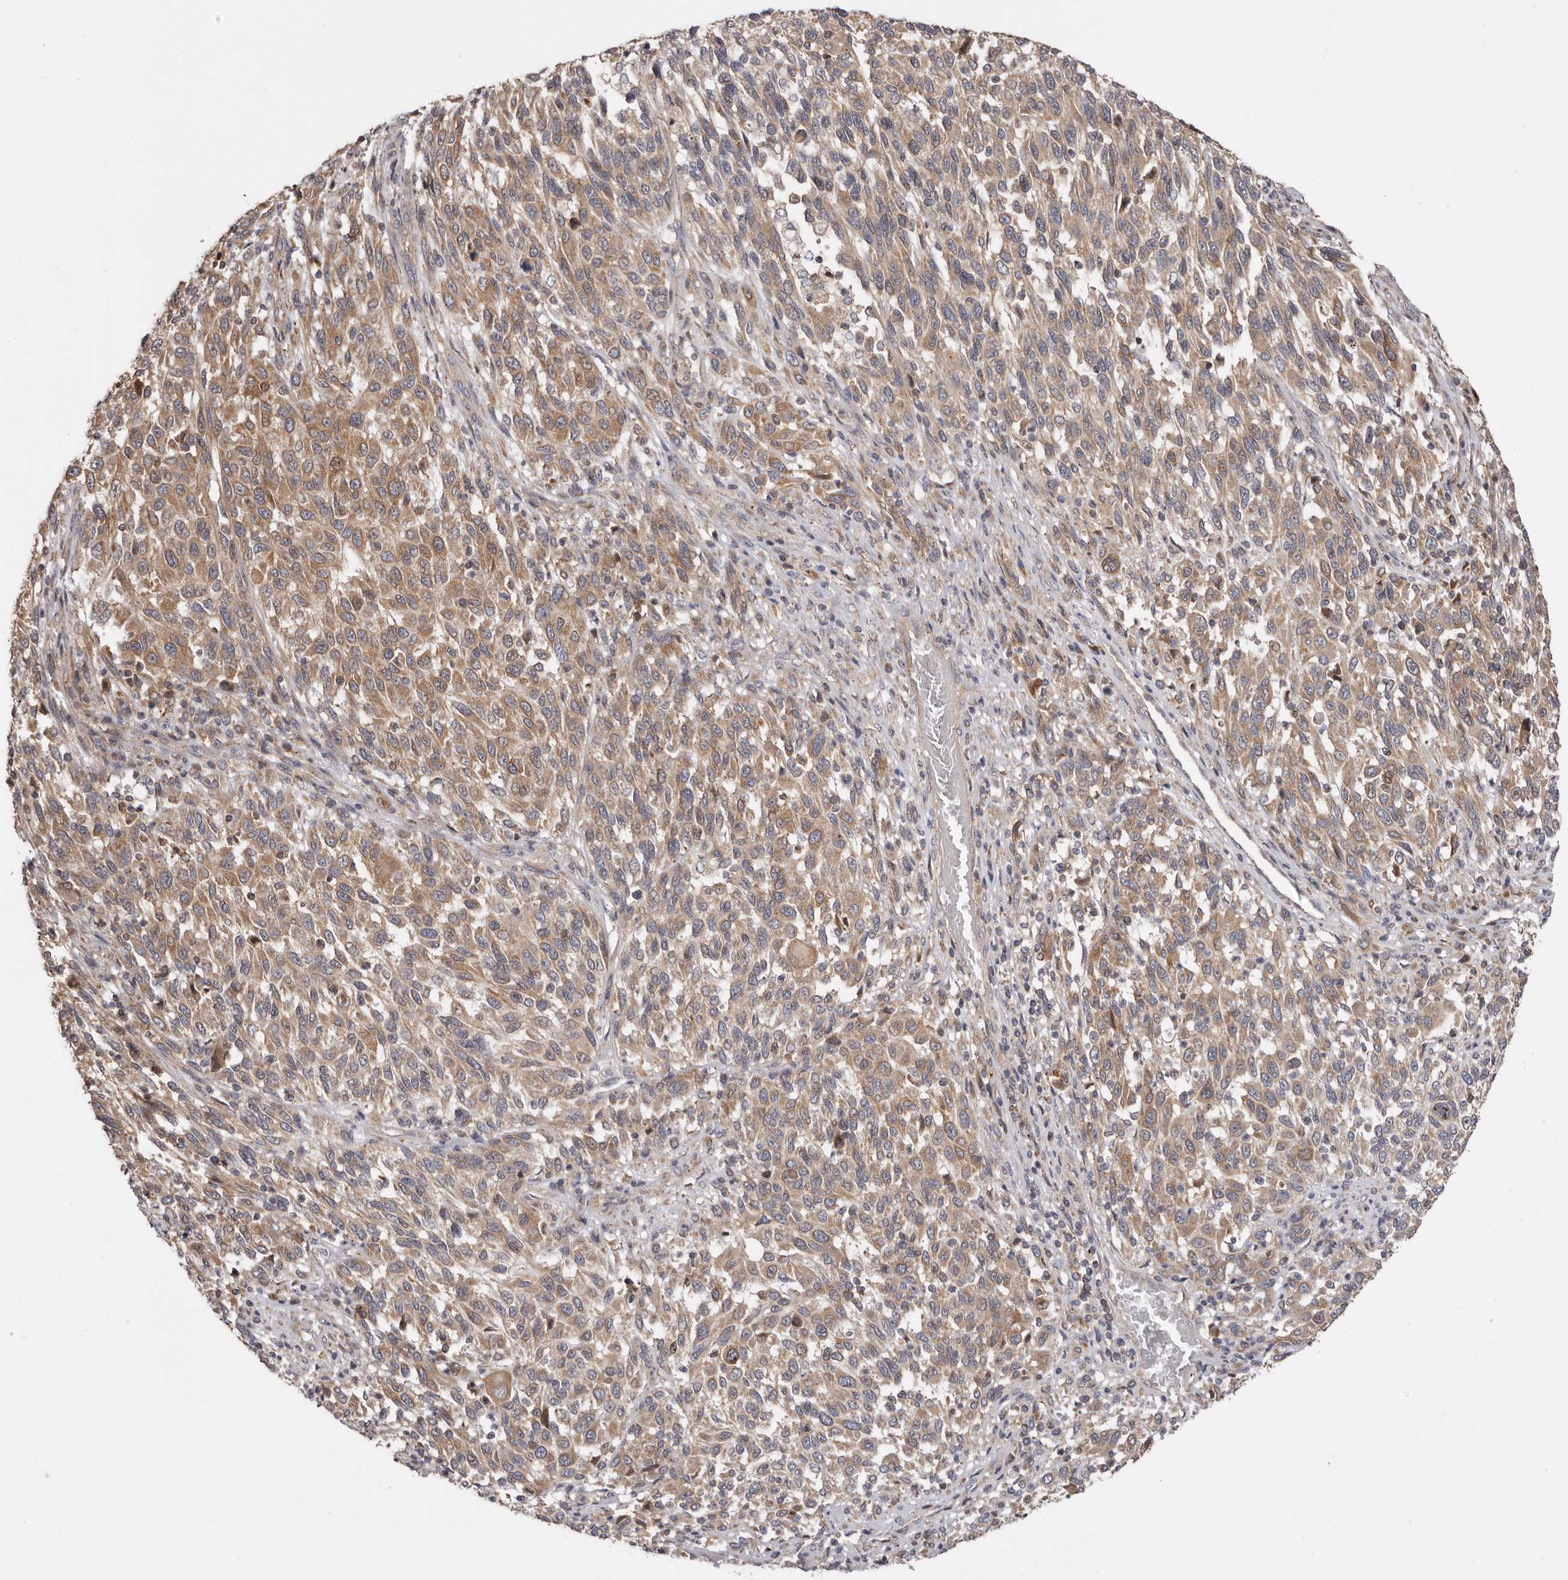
{"staining": {"intensity": "moderate", "quantity": ">75%", "location": "cytoplasmic/membranous"}, "tissue": "melanoma", "cell_type": "Tumor cells", "image_type": "cancer", "snomed": [{"axis": "morphology", "description": "Malignant melanoma, Metastatic site"}, {"axis": "topography", "description": "Lymph node"}], "caption": "Malignant melanoma (metastatic site) stained with a brown dye exhibits moderate cytoplasmic/membranous positive expression in approximately >75% of tumor cells.", "gene": "TMUB1", "patient": {"sex": "male", "age": 61}}